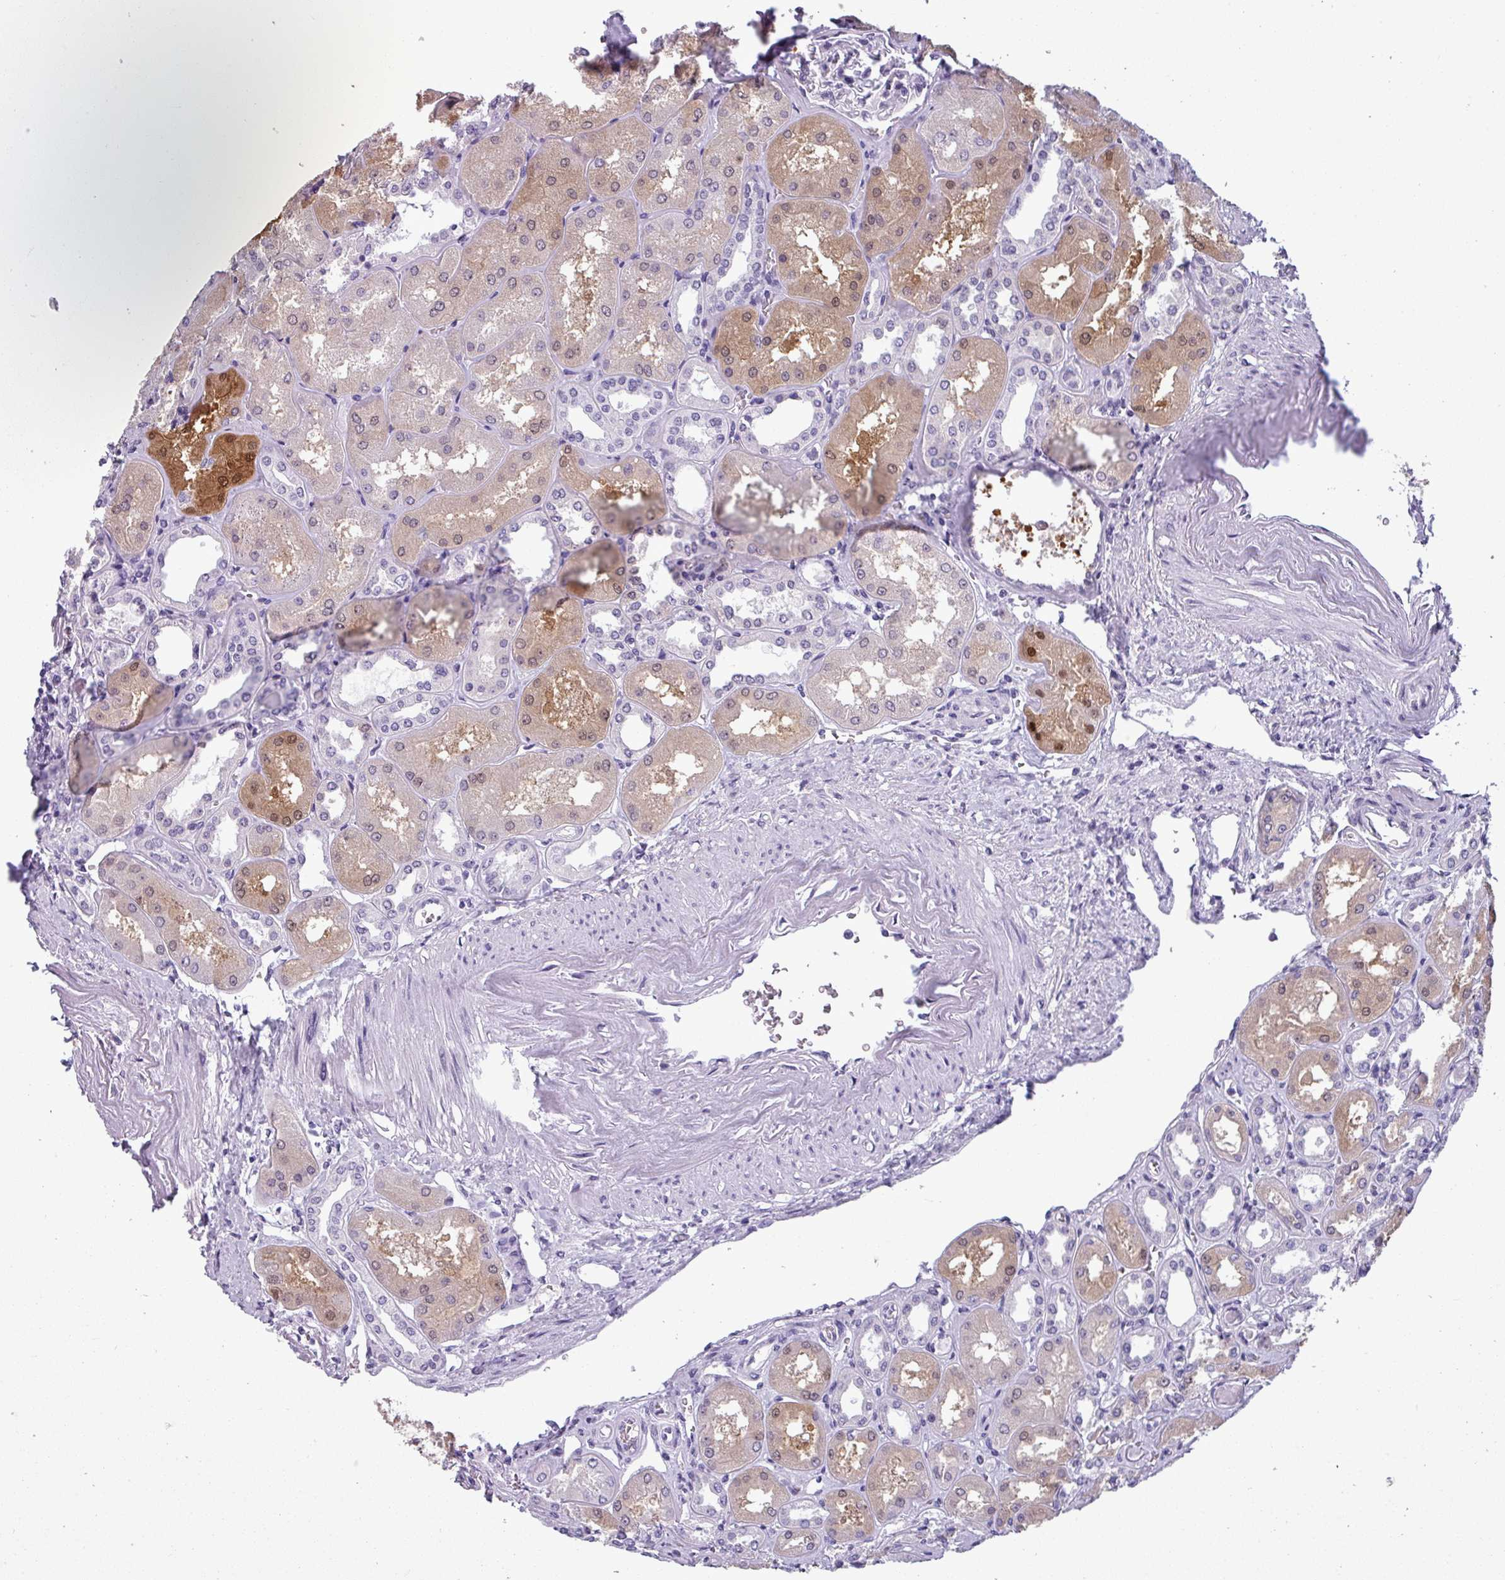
{"staining": {"intensity": "negative", "quantity": "none", "location": "none"}, "tissue": "kidney", "cell_type": "Cells in glomeruli", "image_type": "normal", "snomed": [{"axis": "morphology", "description": "Normal tissue, NOS"}, {"axis": "topography", "description": "Kidney"}], "caption": "This is an immunohistochemistry micrograph of benign kidney. There is no staining in cells in glomeruli.", "gene": "SRGAP1", "patient": {"sex": "male", "age": 61}}